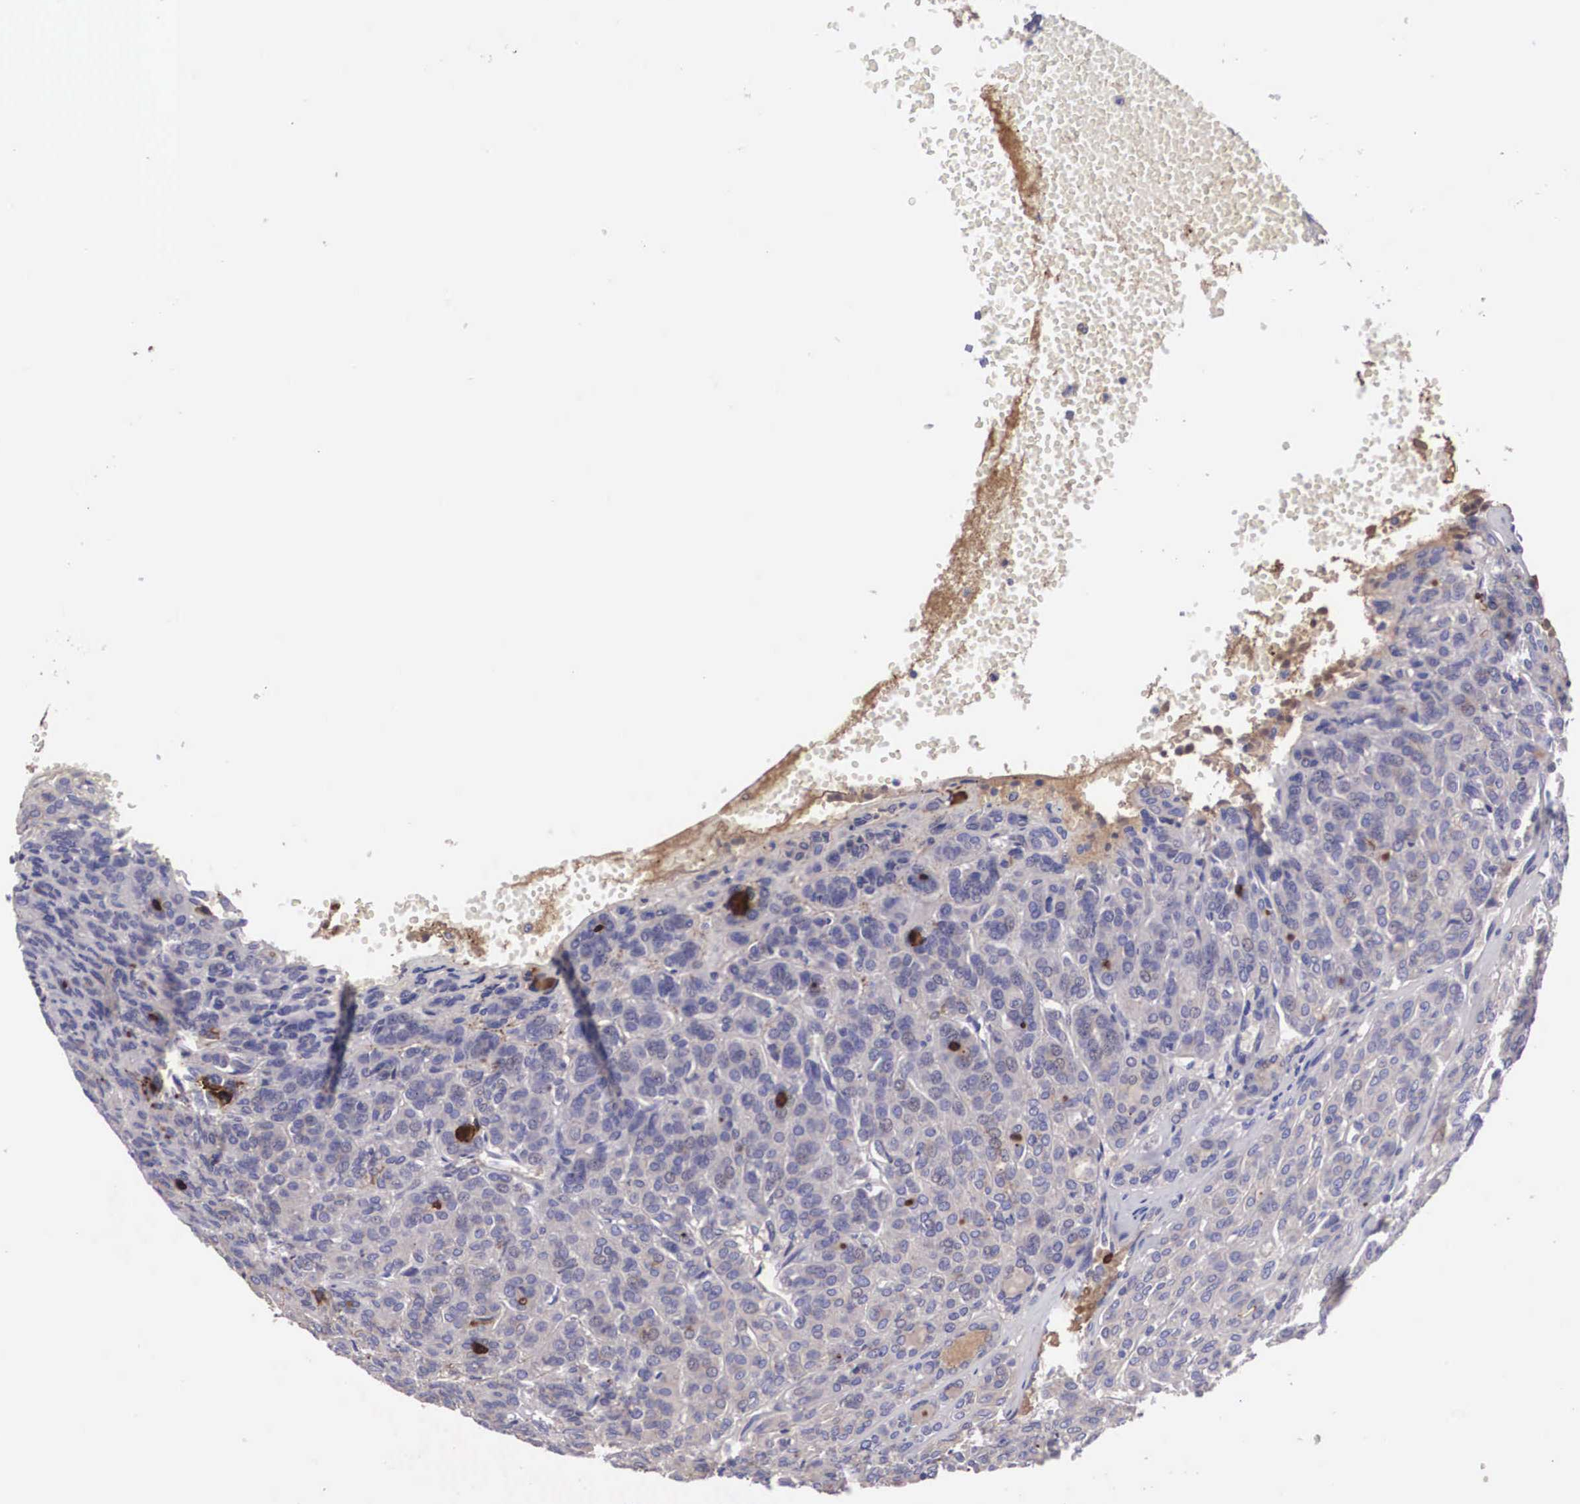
{"staining": {"intensity": "negative", "quantity": "none", "location": "none"}, "tissue": "thyroid cancer", "cell_type": "Tumor cells", "image_type": "cancer", "snomed": [{"axis": "morphology", "description": "Follicular adenoma carcinoma, NOS"}, {"axis": "topography", "description": "Thyroid gland"}], "caption": "The immunohistochemistry (IHC) histopathology image has no significant positivity in tumor cells of thyroid cancer tissue.", "gene": "CLU", "patient": {"sex": "female", "age": 71}}